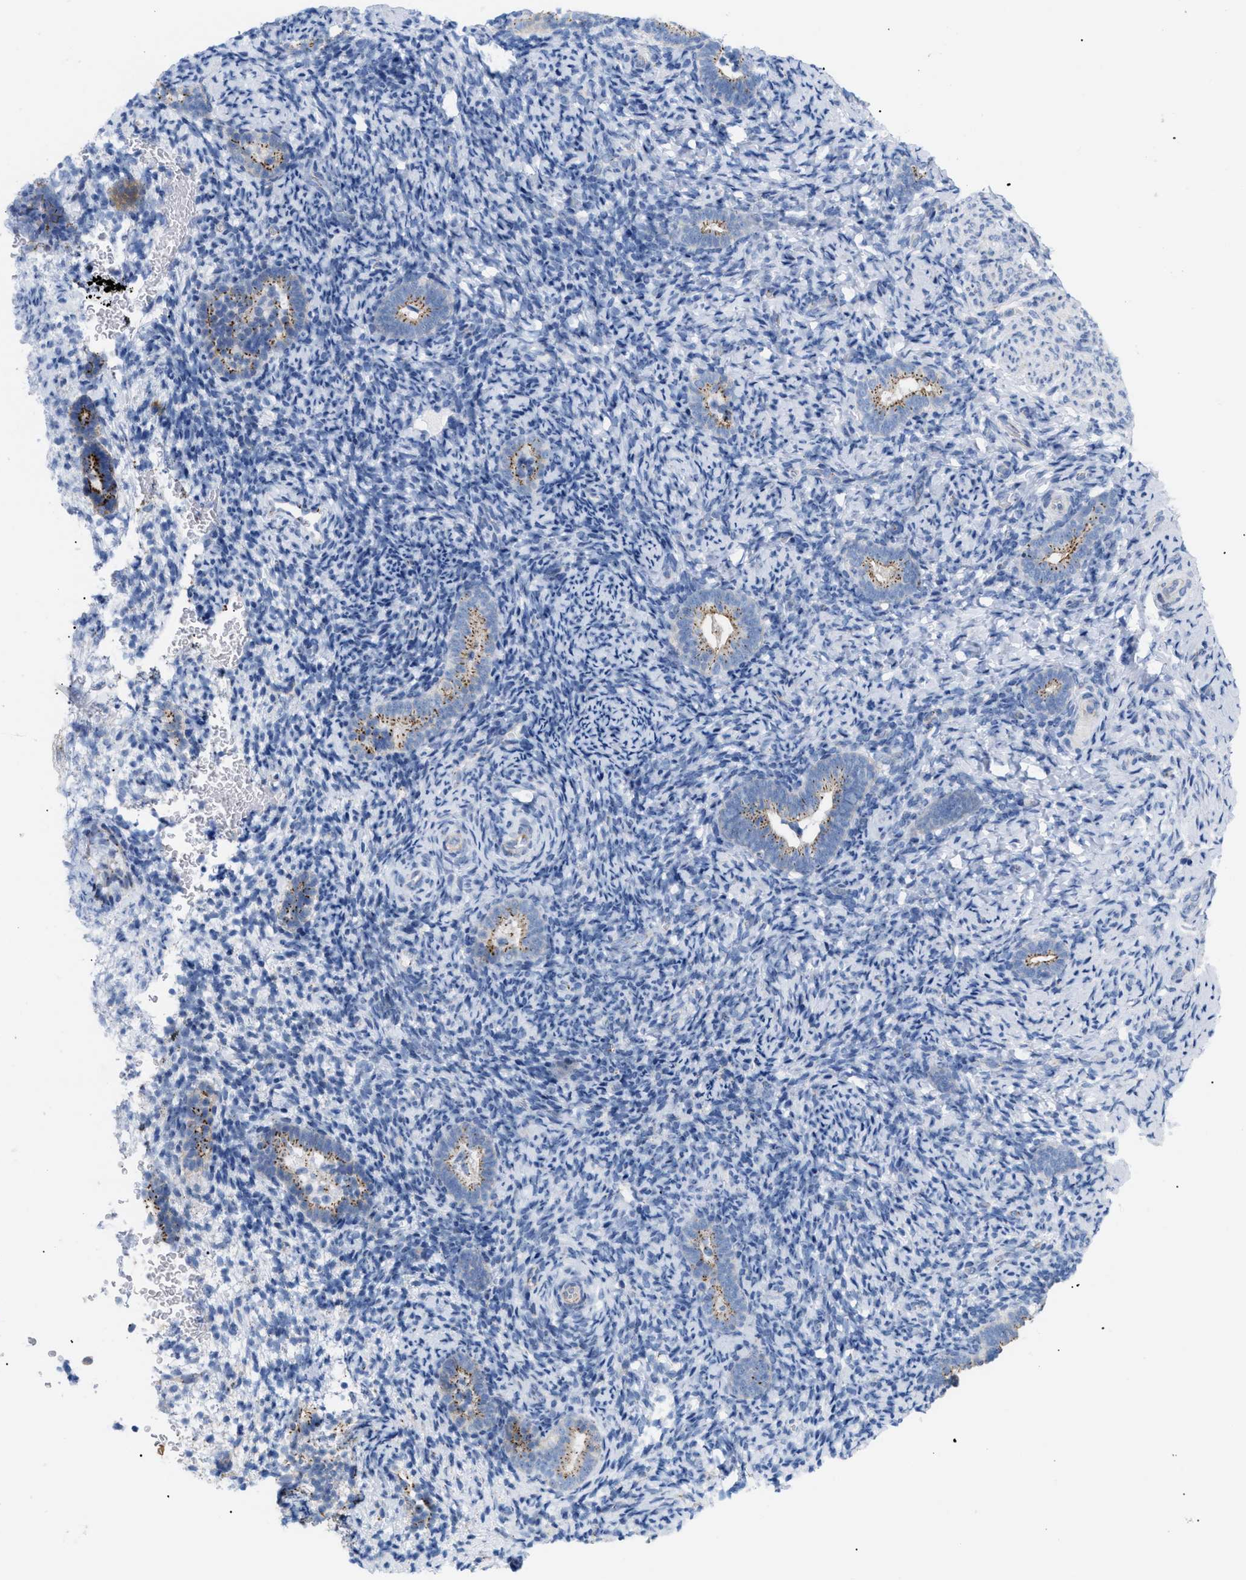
{"staining": {"intensity": "negative", "quantity": "none", "location": "none"}, "tissue": "endometrium", "cell_type": "Cells in endometrial stroma", "image_type": "normal", "snomed": [{"axis": "morphology", "description": "Normal tissue, NOS"}, {"axis": "topography", "description": "Endometrium"}], "caption": "Immunohistochemistry of unremarkable endometrium reveals no expression in cells in endometrial stroma.", "gene": "TMEM17", "patient": {"sex": "female", "age": 51}}